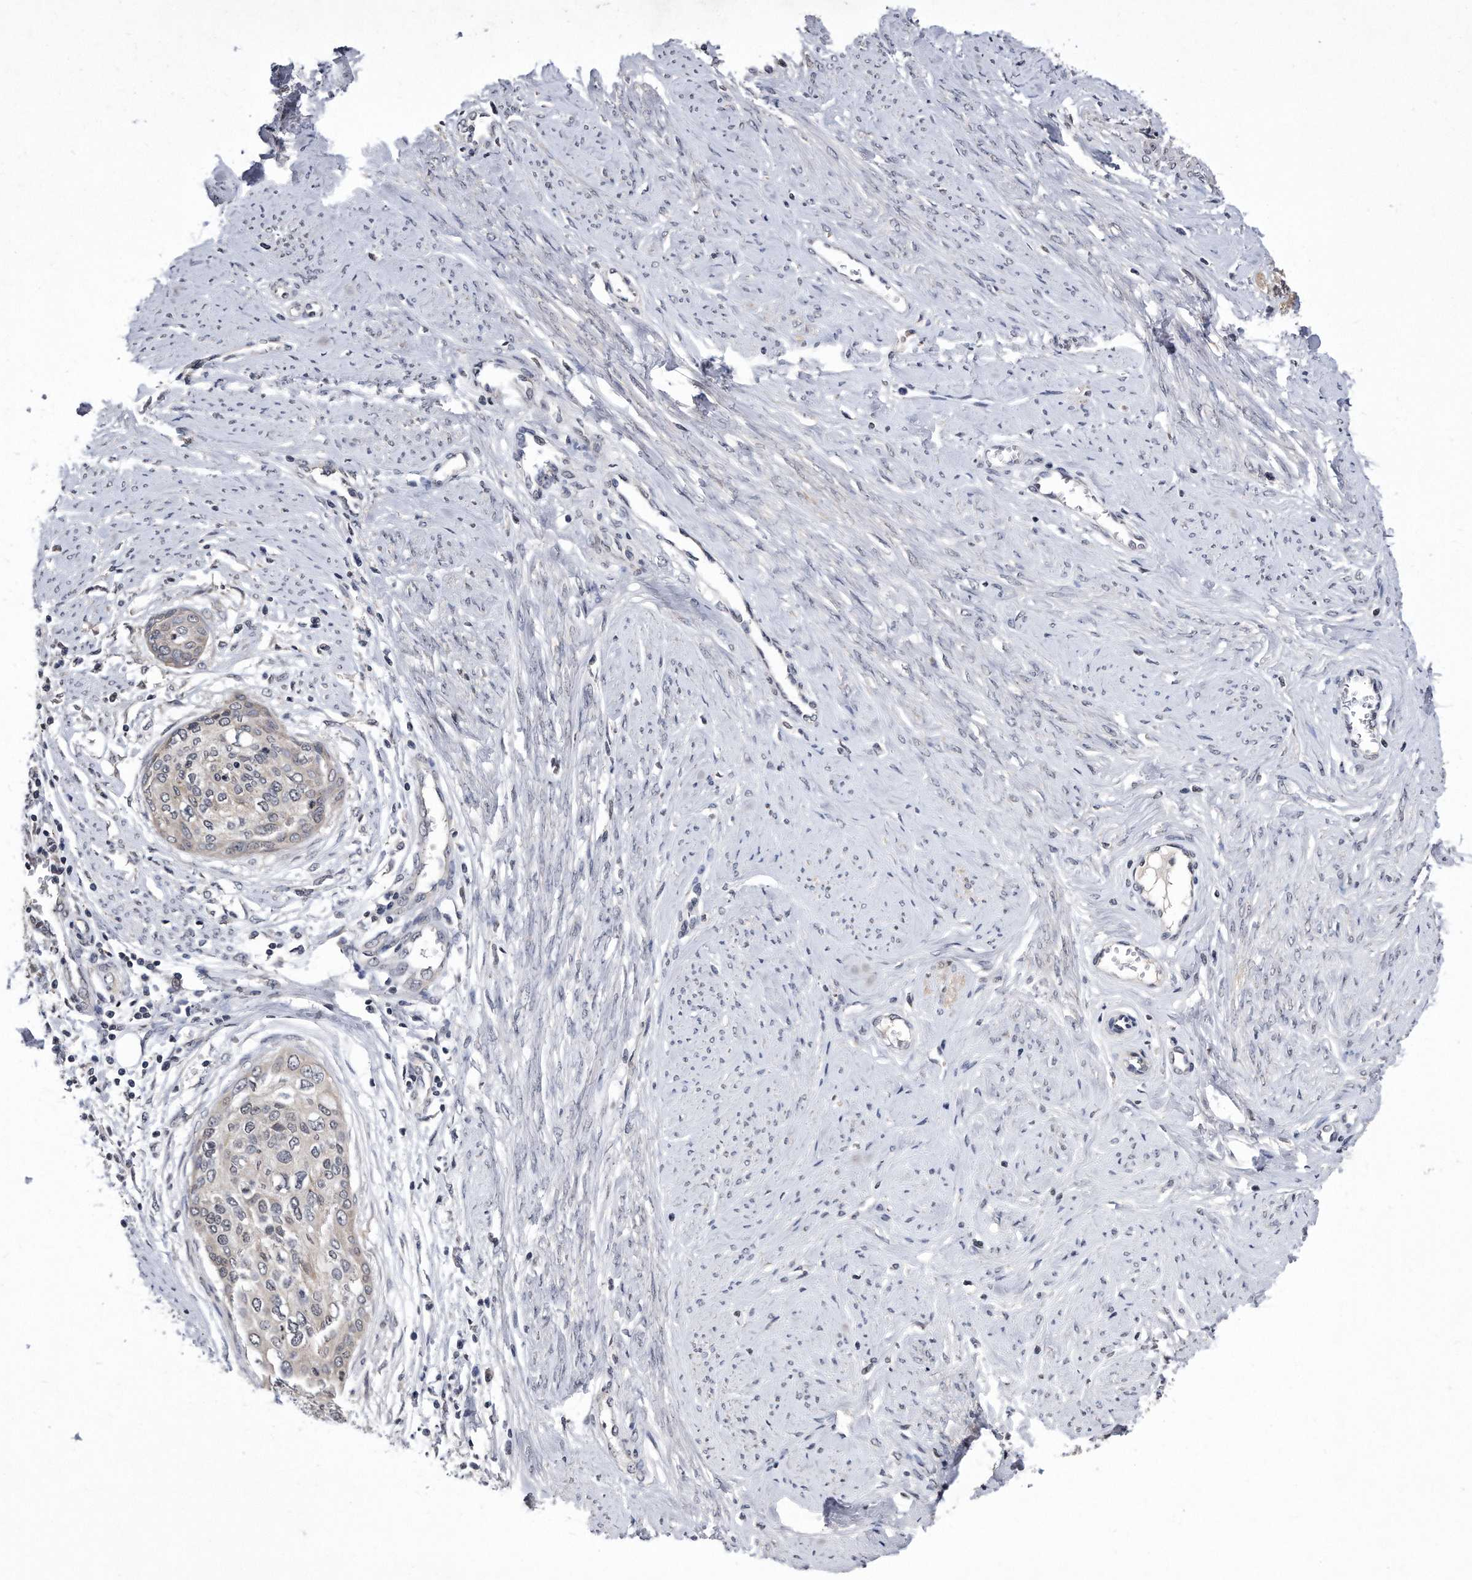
{"staining": {"intensity": "negative", "quantity": "none", "location": "none"}, "tissue": "cervical cancer", "cell_type": "Tumor cells", "image_type": "cancer", "snomed": [{"axis": "morphology", "description": "Squamous cell carcinoma, NOS"}, {"axis": "topography", "description": "Cervix"}], "caption": "This is an IHC micrograph of cervical squamous cell carcinoma. There is no staining in tumor cells.", "gene": "DAB1", "patient": {"sex": "female", "age": 37}}